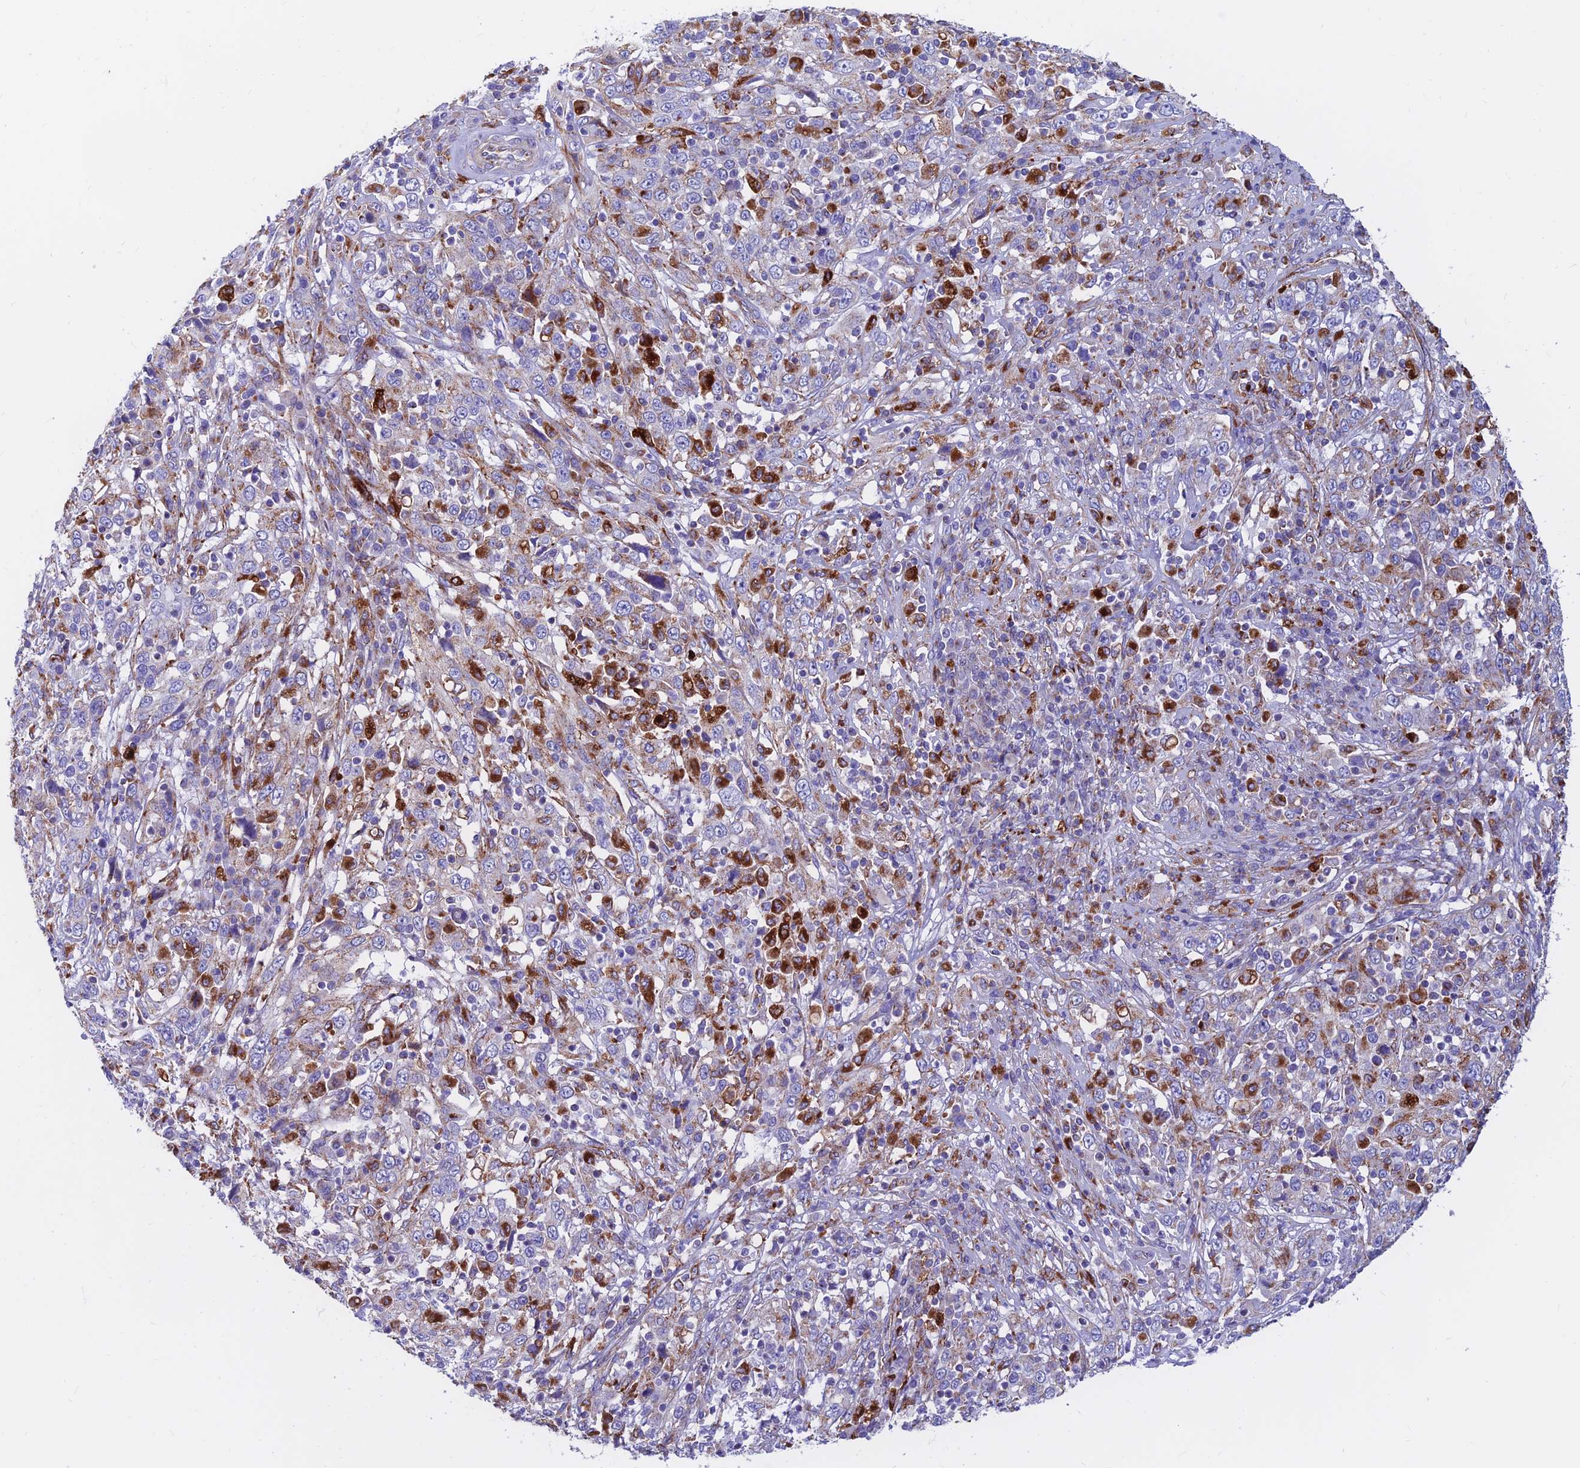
{"staining": {"intensity": "moderate", "quantity": "25%-75%", "location": "cytoplasmic/membranous"}, "tissue": "cervical cancer", "cell_type": "Tumor cells", "image_type": "cancer", "snomed": [{"axis": "morphology", "description": "Squamous cell carcinoma, NOS"}, {"axis": "topography", "description": "Cervix"}], "caption": "Protein staining of cervical squamous cell carcinoma tissue reveals moderate cytoplasmic/membranous positivity in approximately 25%-75% of tumor cells.", "gene": "SPNS1", "patient": {"sex": "female", "age": 46}}